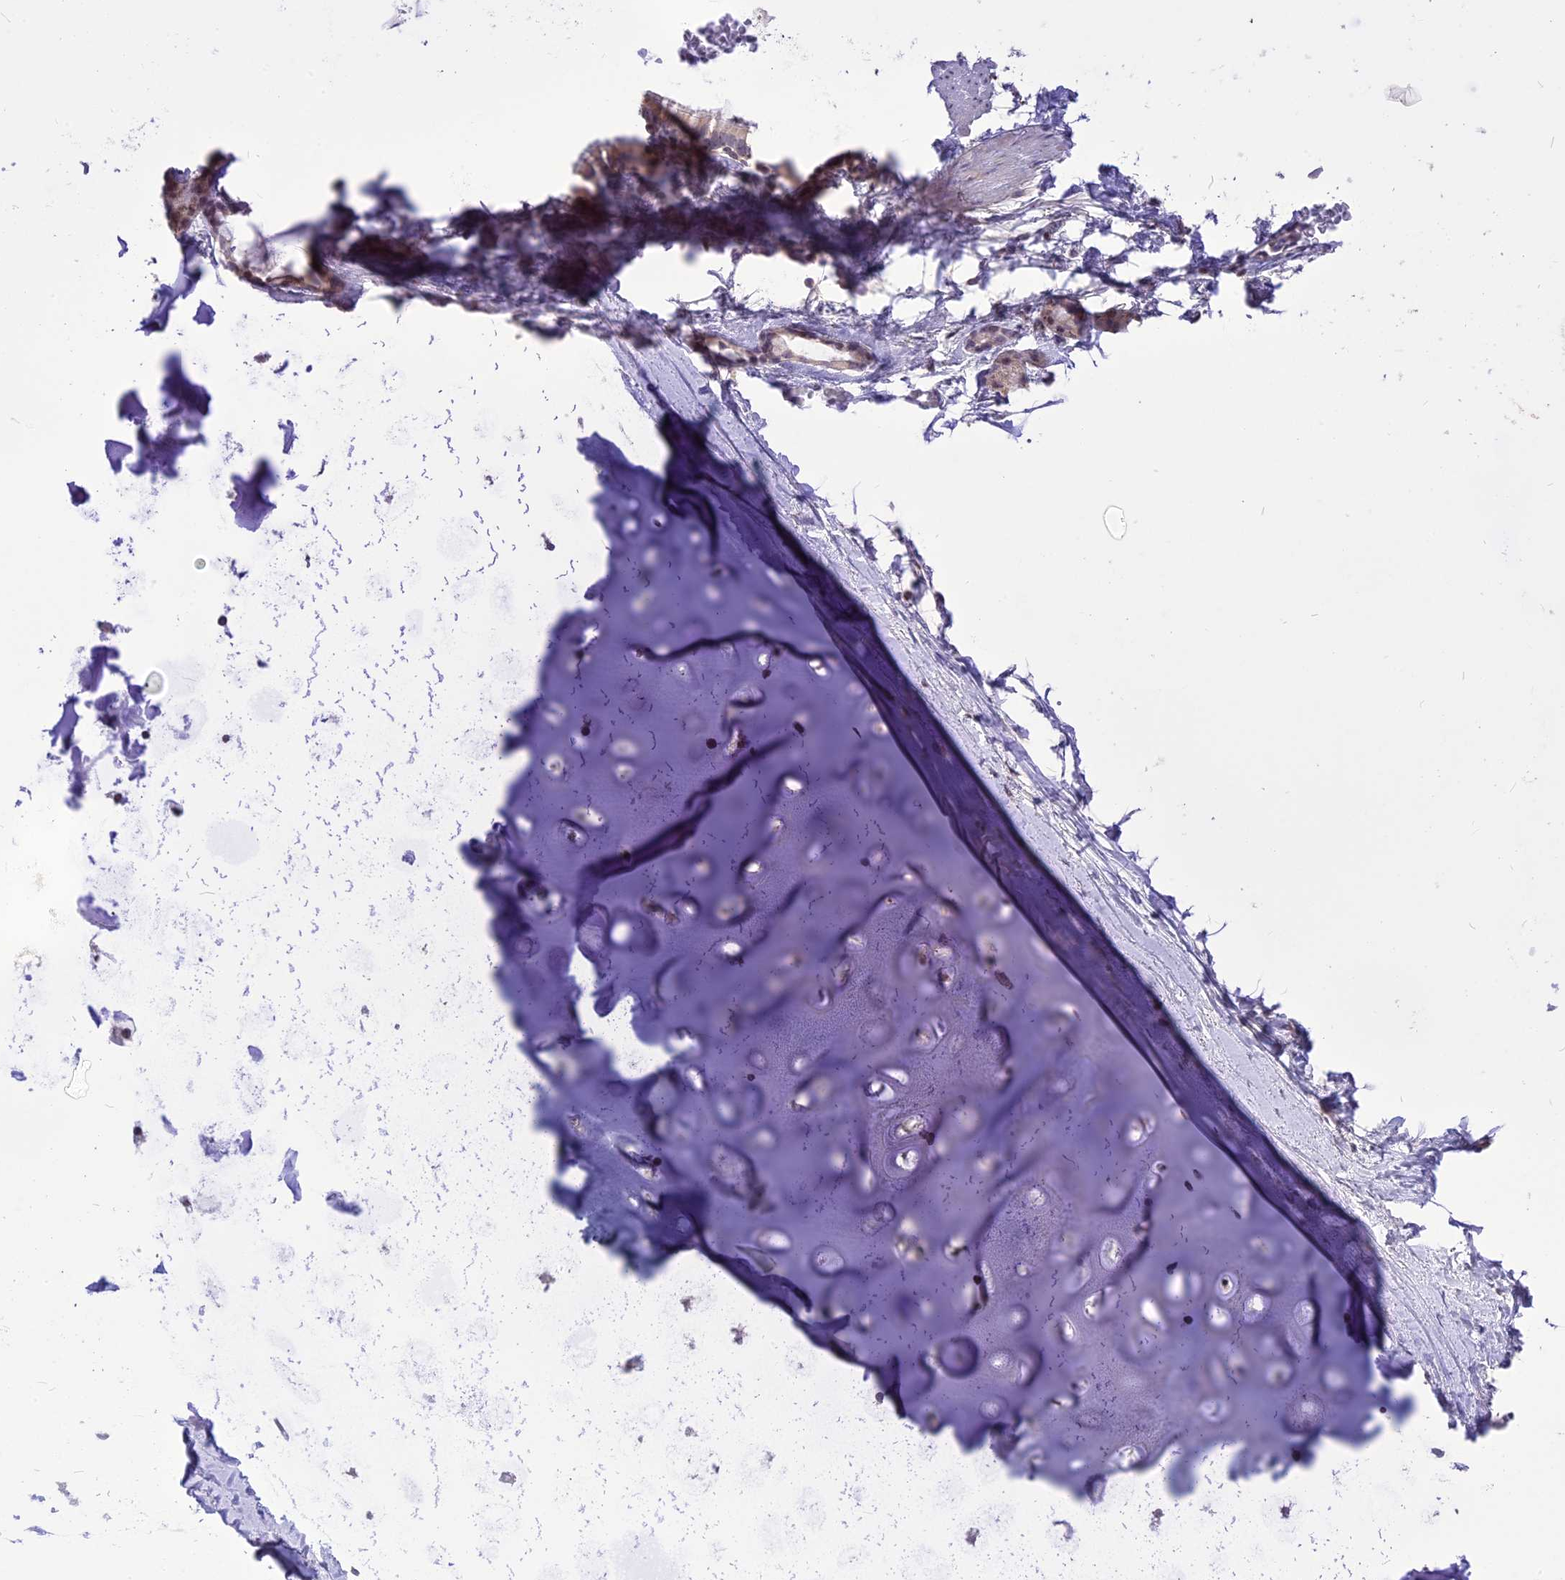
{"staining": {"intensity": "negative", "quantity": "none", "location": "none"}, "tissue": "adipose tissue", "cell_type": "Adipocytes", "image_type": "normal", "snomed": [{"axis": "morphology", "description": "Normal tissue, NOS"}, {"axis": "topography", "description": "Lymph node"}, {"axis": "topography", "description": "Bronchus"}], "caption": "The image displays no staining of adipocytes in normal adipose tissue. The staining is performed using DAB (3,3'-diaminobenzidine) brown chromogen with nuclei counter-stained in using hematoxylin.", "gene": "CMSS1", "patient": {"sex": "male", "age": 63}}